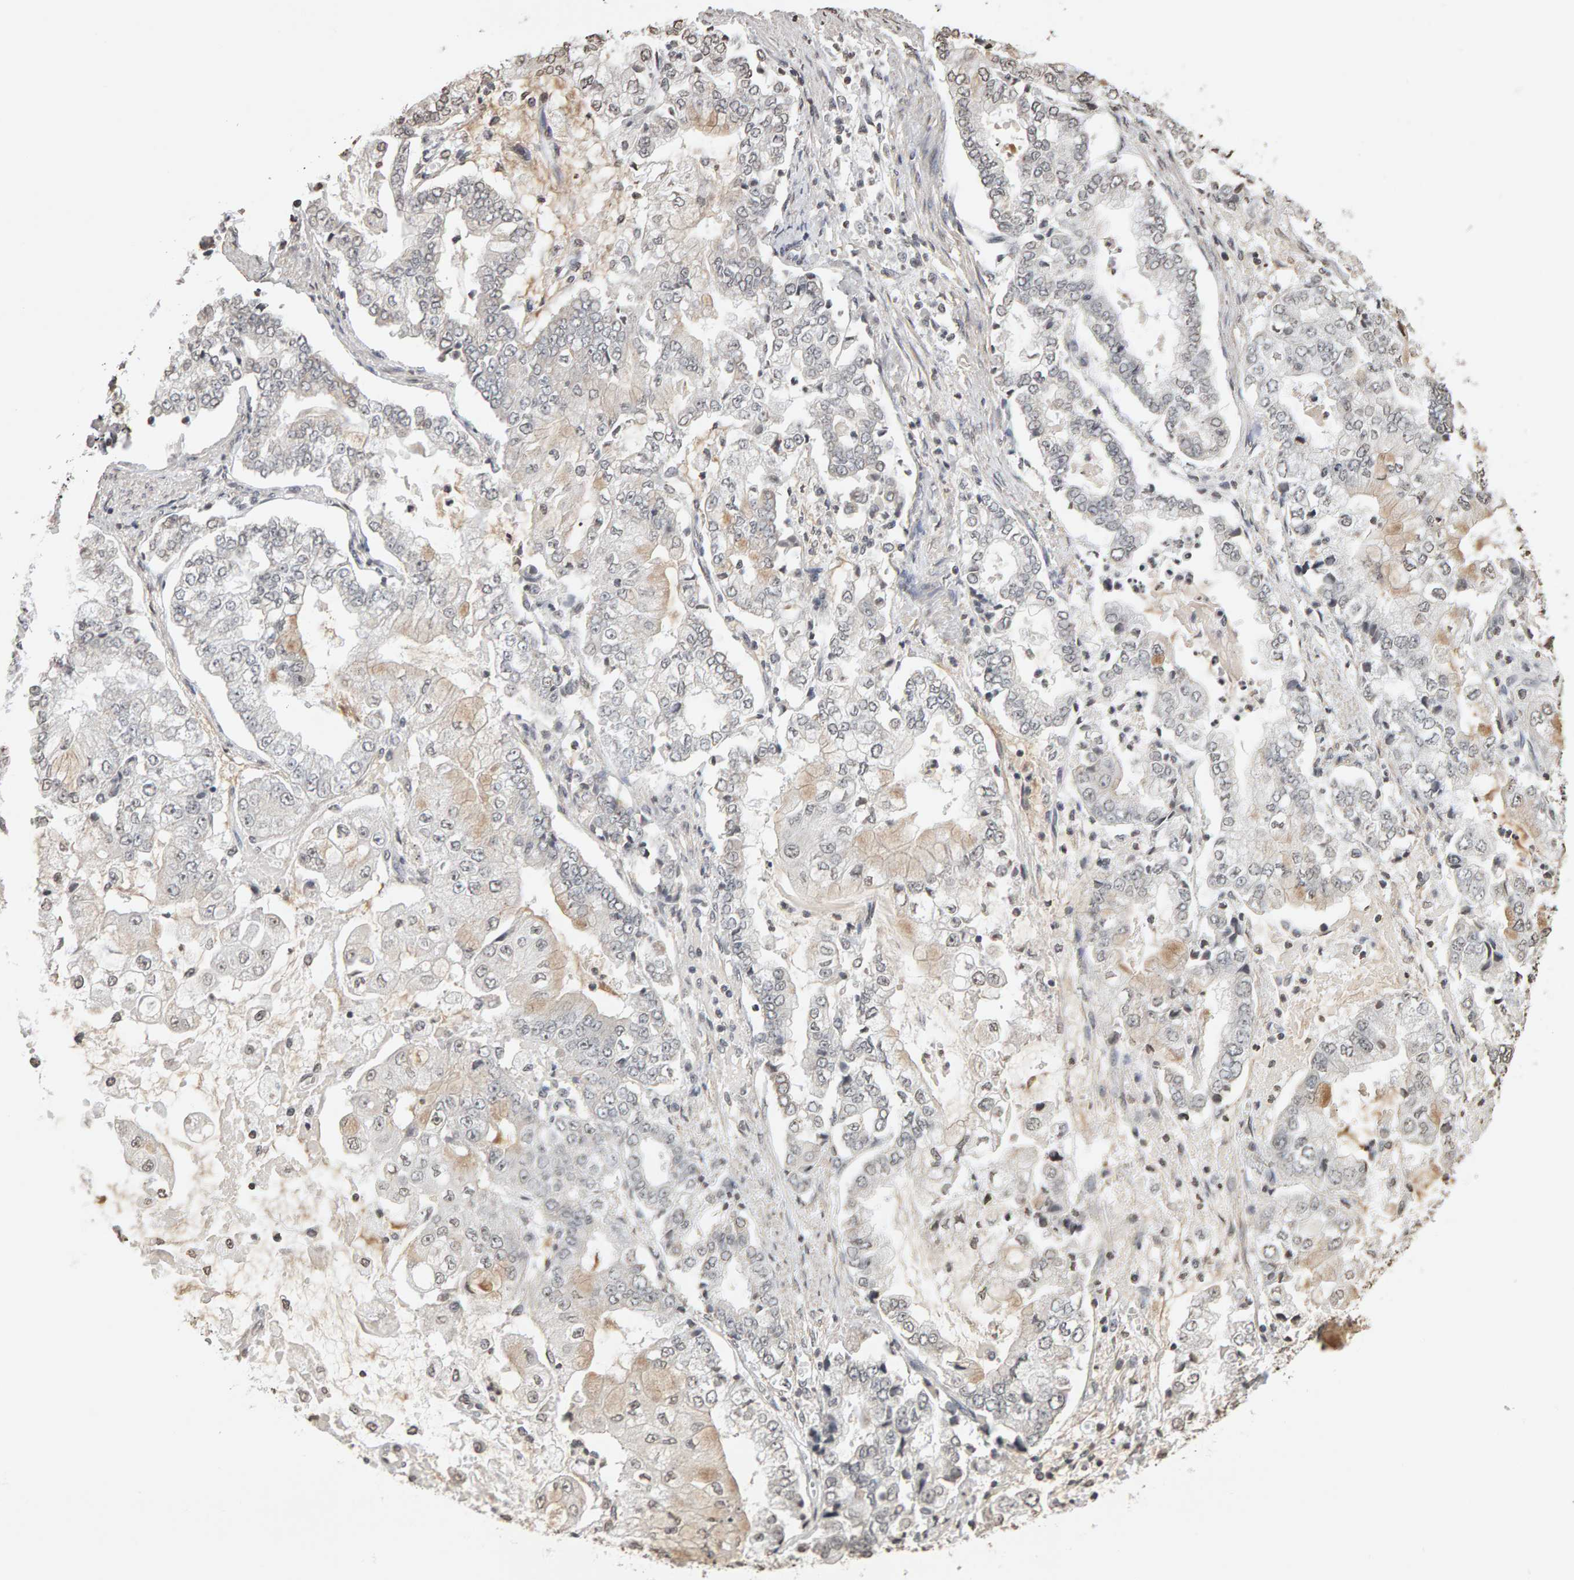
{"staining": {"intensity": "weak", "quantity": "25%-75%", "location": "nuclear"}, "tissue": "stomach cancer", "cell_type": "Tumor cells", "image_type": "cancer", "snomed": [{"axis": "morphology", "description": "Adenocarcinoma, NOS"}, {"axis": "topography", "description": "Stomach"}], "caption": "Tumor cells exhibit low levels of weak nuclear expression in about 25%-75% of cells in adenocarcinoma (stomach).", "gene": "AFF4", "patient": {"sex": "male", "age": 76}}